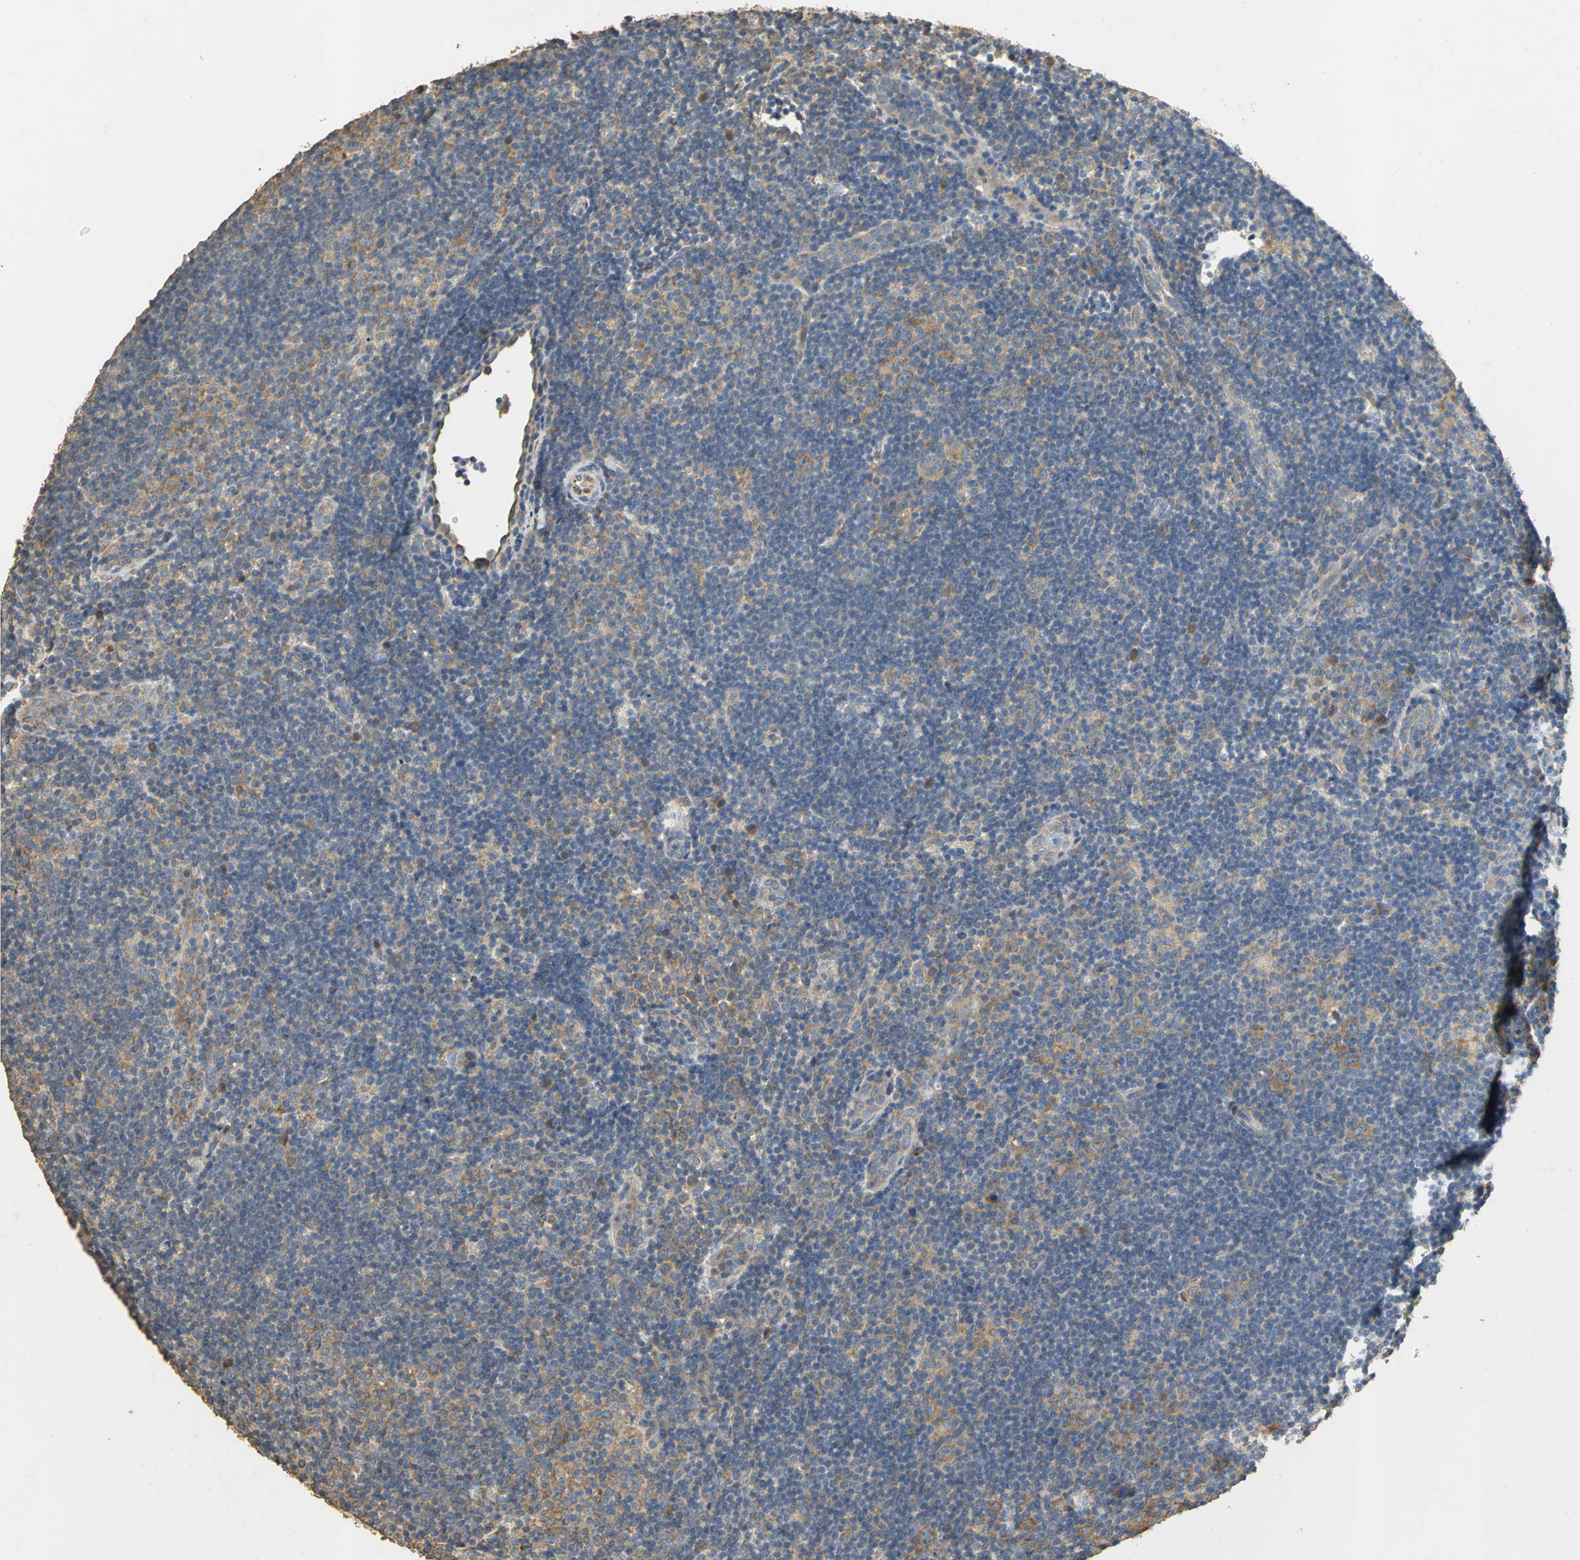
{"staining": {"intensity": "weak", "quantity": "<25%", "location": "cytoplasmic/membranous"}, "tissue": "lymphoma", "cell_type": "Tumor cells", "image_type": "cancer", "snomed": [{"axis": "morphology", "description": "Hodgkin's disease, NOS"}, {"axis": "topography", "description": "Lymph node"}], "caption": "Immunohistochemistry photomicrograph of Hodgkin's disease stained for a protein (brown), which exhibits no staining in tumor cells. (DAB (3,3'-diaminobenzidine) immunohistochemistry with hematoxylin counter stain).", "gene": "ACSL4", "patient": {"sex": "female", "age": 57}}